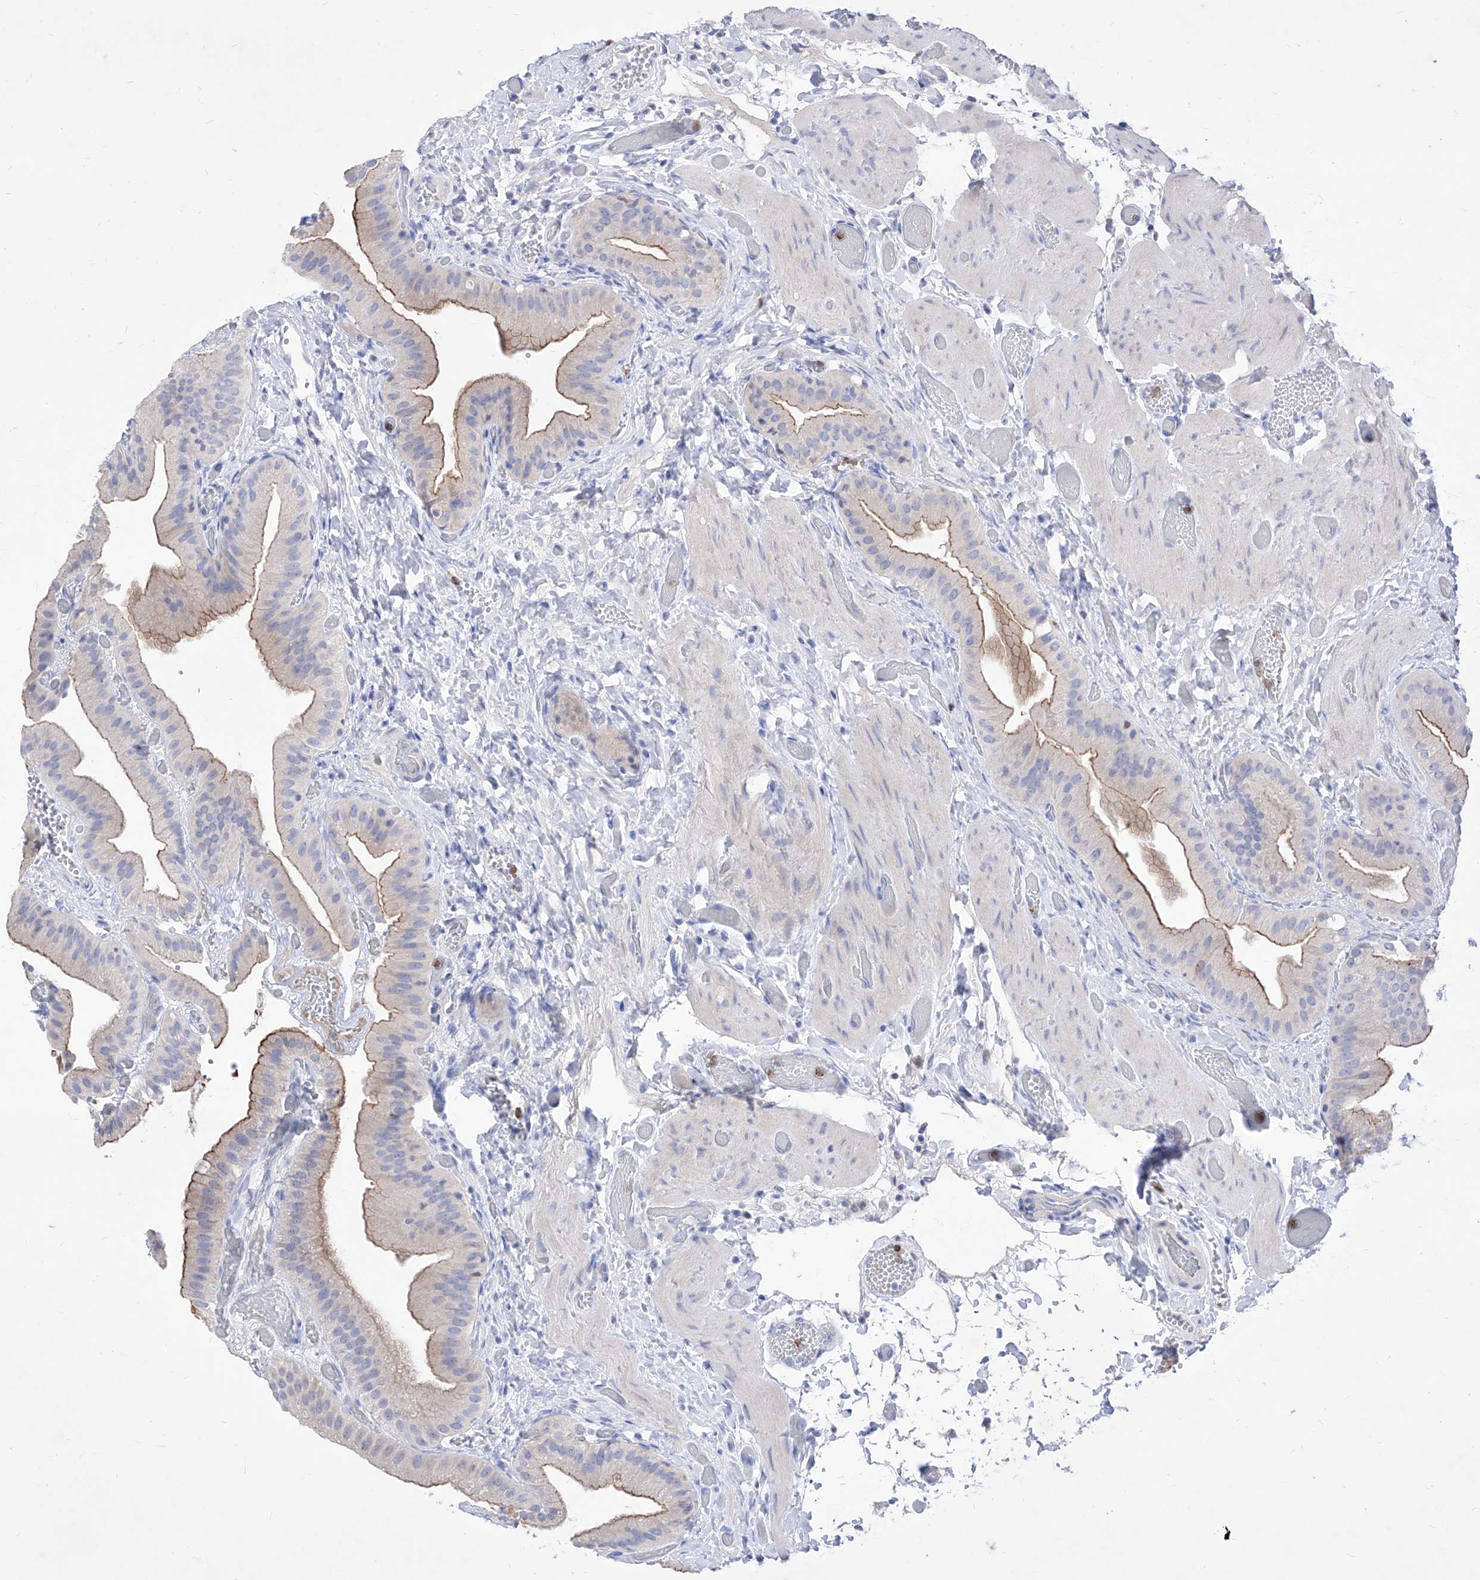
{"staining": {"intensity": "moderate", "quantity": "<25%", "location": "cytoplasmic/membranous"}, "tissue": "gallbladder", "cell_type": "Glandular cells", "image_type": "normal", "snomed": [{"axis": "morphology", "description": "Normal tissue, NOS"}, {"axis": "topography", "description": "Gallbladder"}], "caption": "Glandular cells exhibit moderate cytoplasmic/membranous staining in approximately <25% of cells in unremarkable gallbladder. Using DAB (brown) and hematoxylin (blue) stains, captured at high magnification using brightfield microscopy.", "gene": "VAX1", "patient": {"sex": "female", "age": 64}}